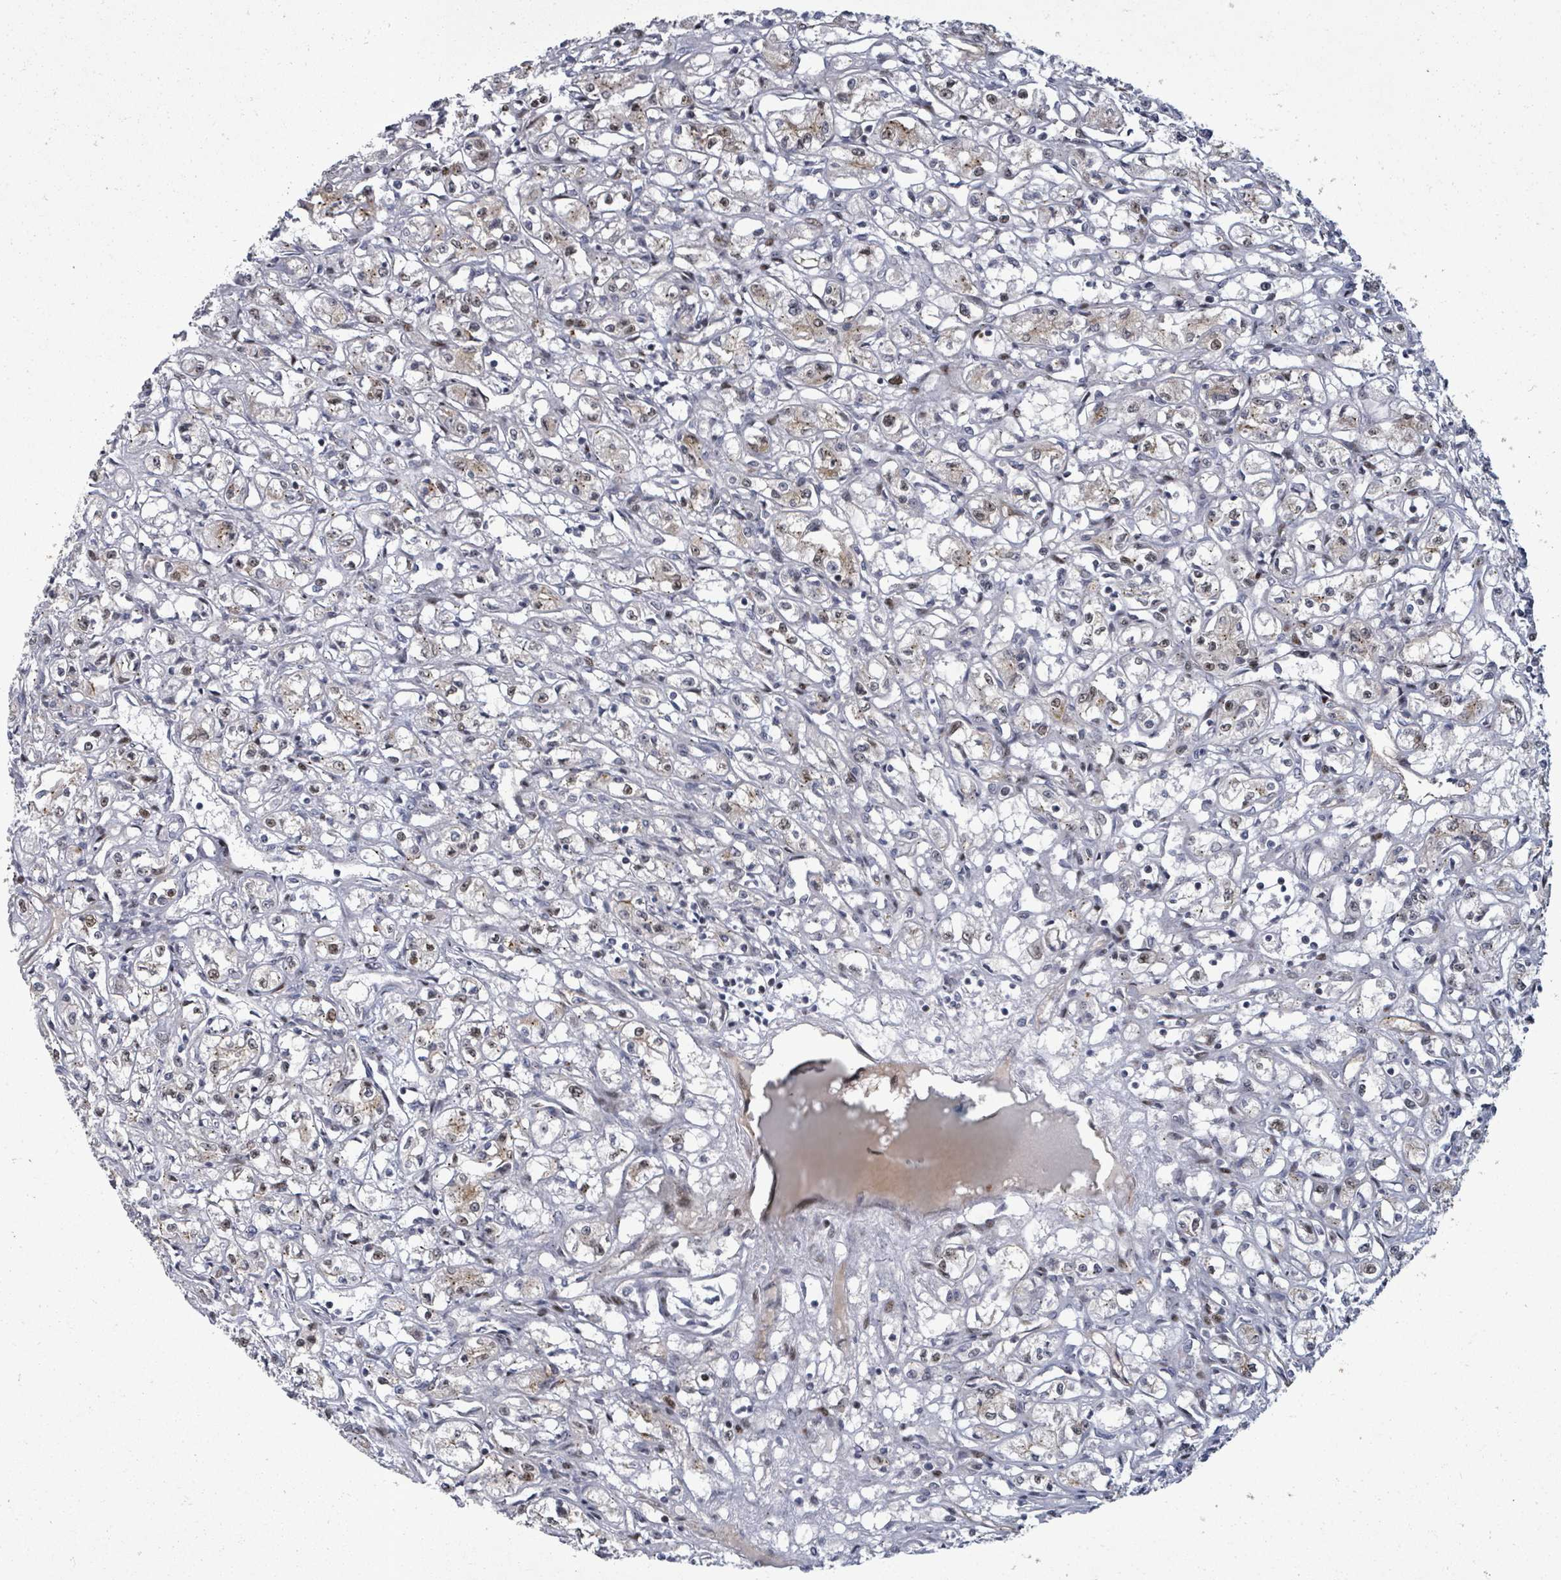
{"staining": {"intensity": "negative", "quantity": "none", "location": "none"}, "tissue": "renal cancer", "cell_type": "Tumor cells", "image_type": "cancer", "snomed": [{"axis": "morphology", "description": "Adenocarcinoma, NOS"}, {"axis": "topography", "description": "Kidney"}], "caption": "The histopathology image exhibits no staining of tumor cells in adenocarcinoma (renal). Brightfield microscopy of immunohistochemistry stained with DAB (brown) and hematoxylin (blue), captured at high magnification.", "gene": "TUSC1", "patient": {"sex": "male", "age": 56}}